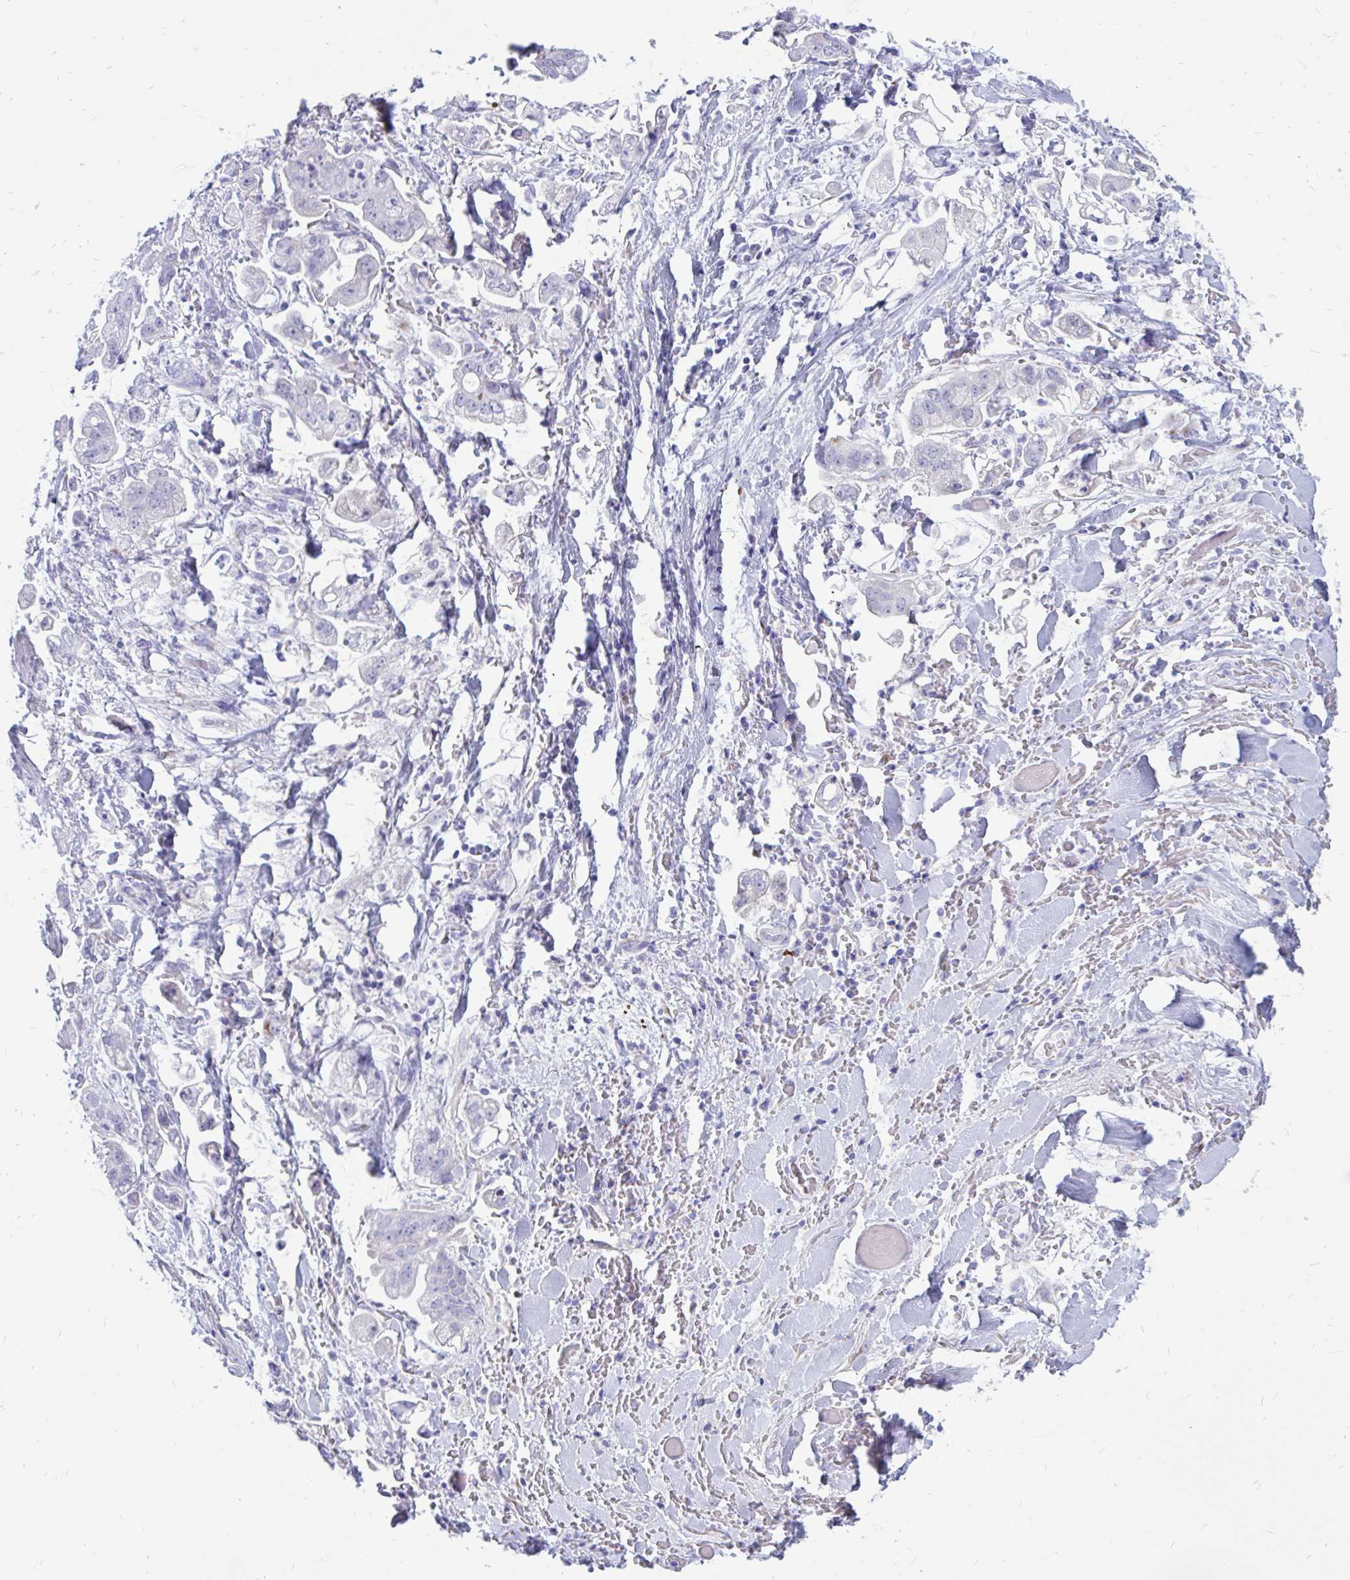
{"staining": {"intensity": "negative", "quantity": "none", "location": "none"}, "tissue": "stomach cancer", "cell_type": "Tumor cells", "image_type": "cancer", "snomed": [{"axis": "morphology", "description": "Adenocarcinoma, NOS"}, {"axis": "topography", "description": "Stomach"}], "caption": "Stomach cancer was stained to show a protein in brown. There is no significant positivity in tumor cells. (DAB IHC, high magnification).", "gene": "IGSF5", "patient": {"sex": "male", "age": 62}}